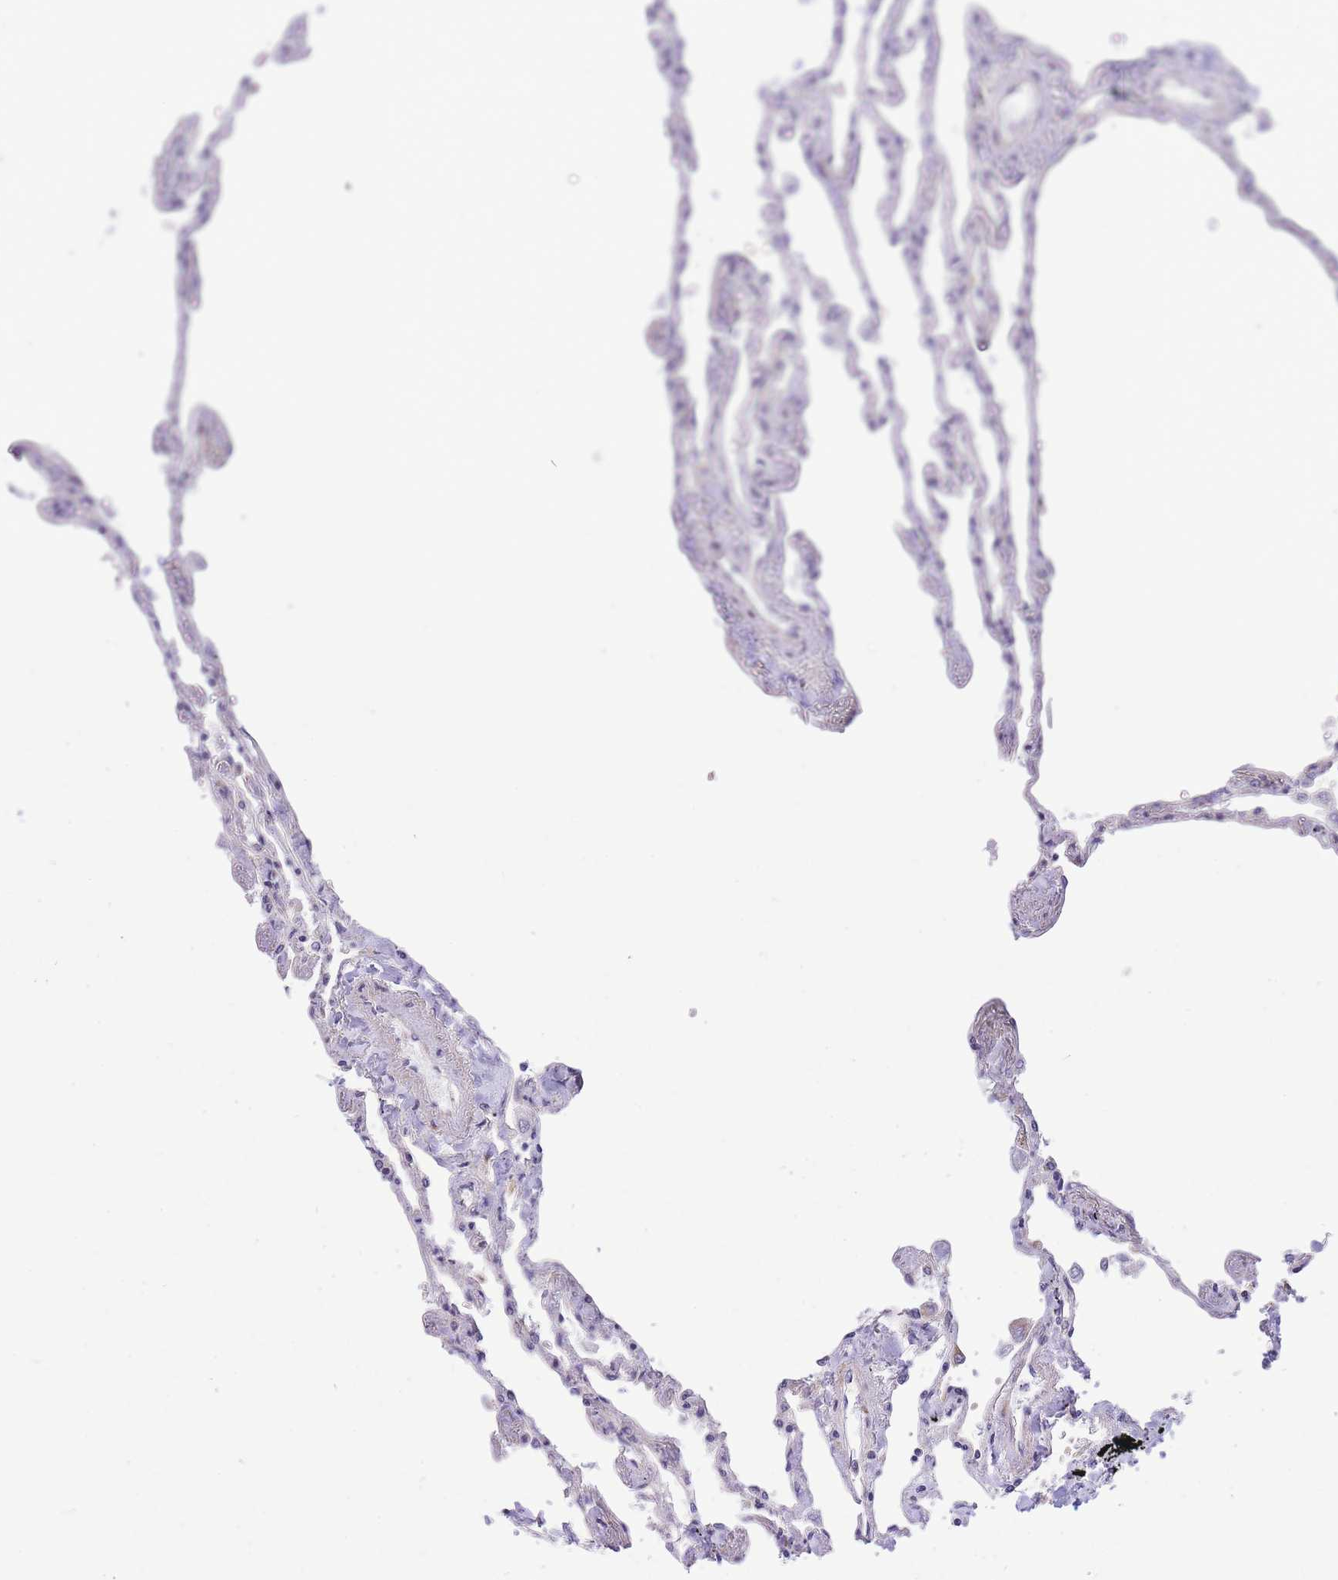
{"staining": {"intensity": "weak", "quantity": "25%-75%", "location": "nuclear"}, "tissue": "lung", "cell_type": "Alveolar cells", "image_type": "normal", "snomed": [{"axis": "morphology", "description": "Normal tissue, NOS"}, {"axis": "topography", "description": "Lung"}], "caption": "Lung stained for a protein reveals weak nuclear positivity in alveolar cells. The protein of interest is shown in brown color, while the nuclei are stained blue.", "gene": "MINDY2", "patient": {"sex": "female", "age": 67}}